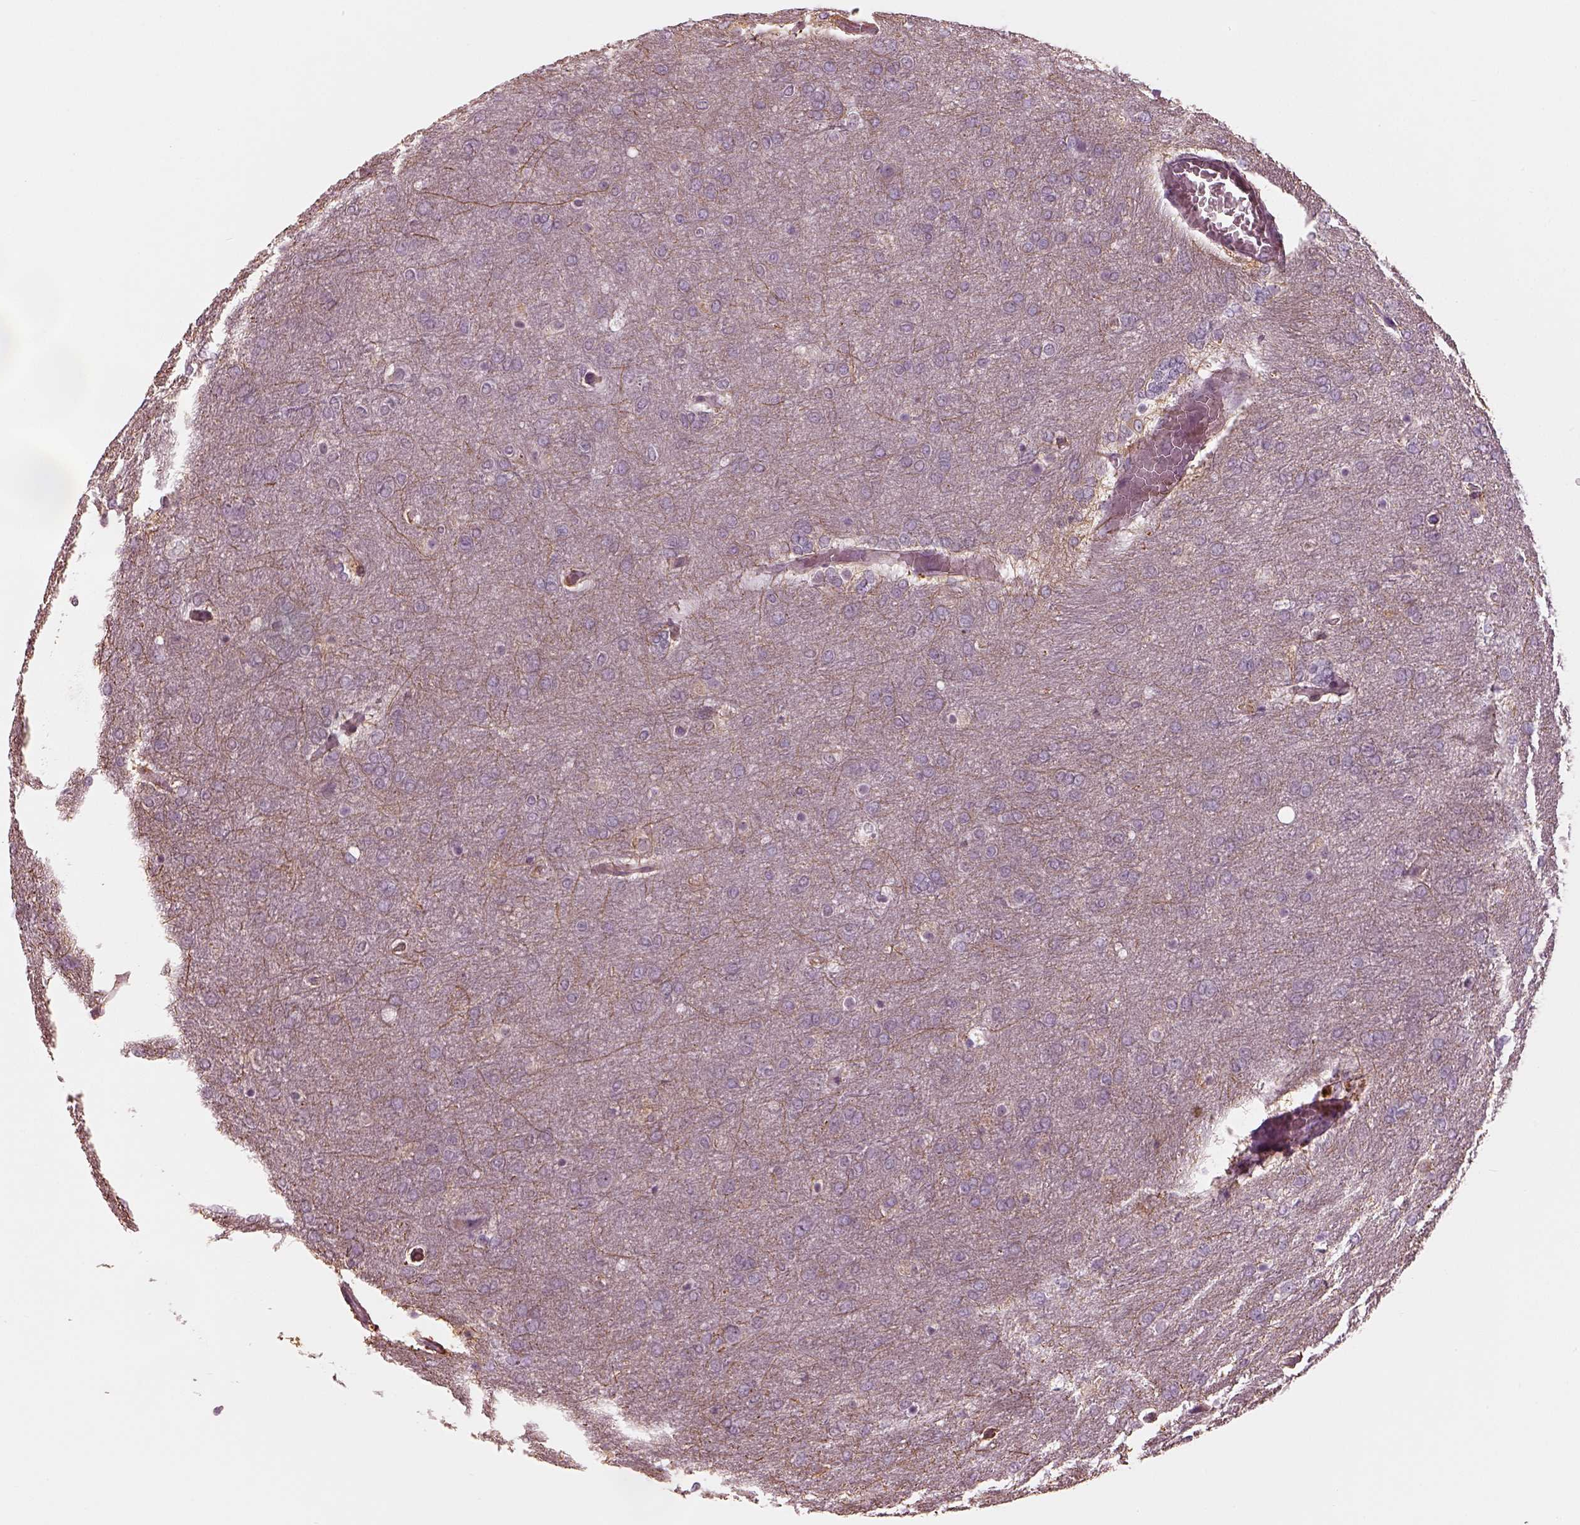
{"staining": {"intensity": "negative", "quantity": "none", "location": "none"}, "tissue": "glioma", "cell_type": "Tumor cells", "image_type": "cancer", "snomed": [{"axis": "morphology", "description": "Glioma, malignant, High grade"}, {"axis": "topography", "description": "Brain"}], "caption": "Immunohistochemical staining of malignant glioma (high-grade) demonstrates no significant staining in tumor cells. The staining was performed using DAB (3,3'-diaminobenzidine) to visualize the protein expression in brown, while the nuclei were stained in blue with hematoxylin (Magnification: 20x).", "gene": "MIA", "patient": {"sex": "female", "age": 61}}